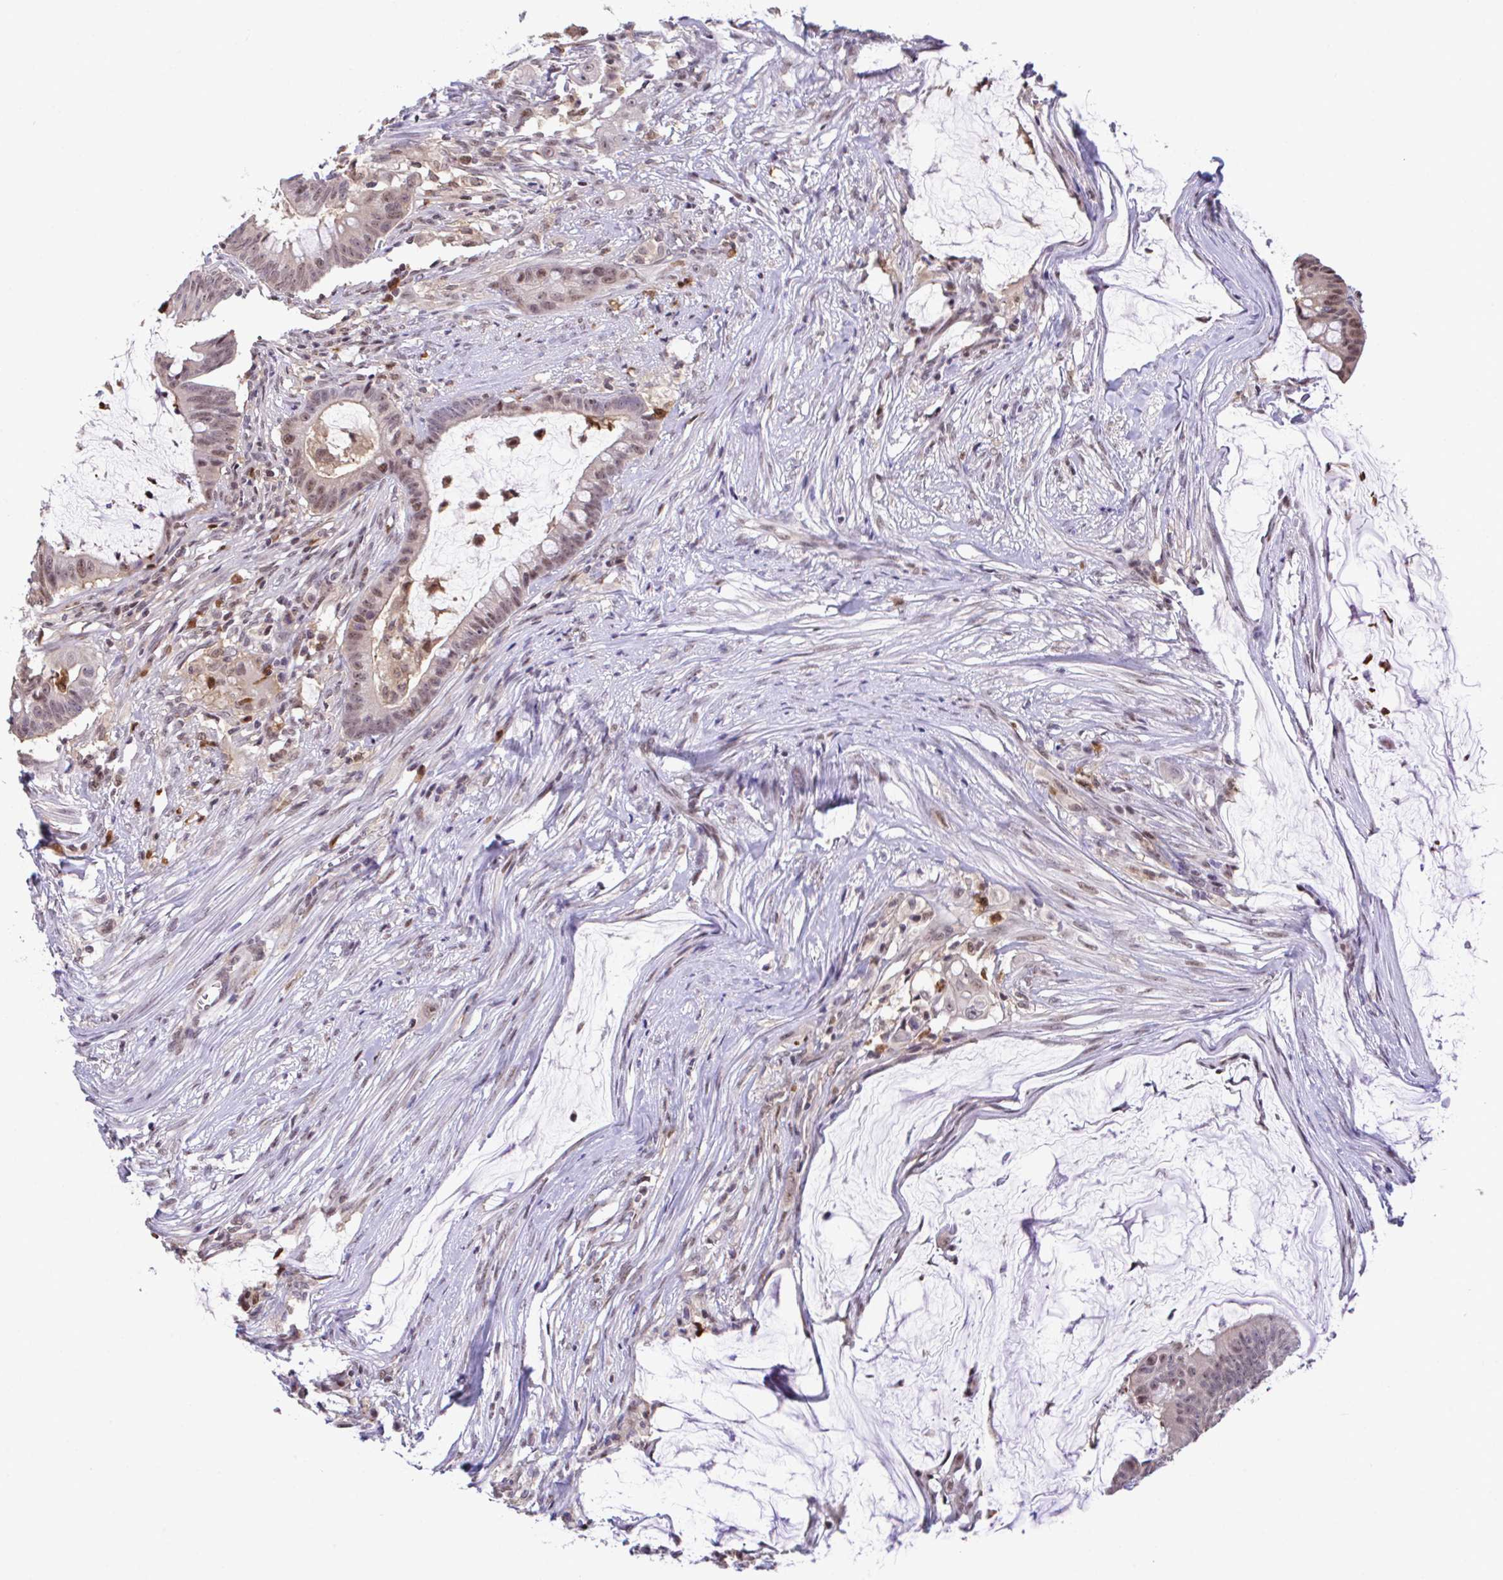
{"staining": {"intensity": "moderate", "quantity": ">75%", "location": "cytoplasmic/membranous,nuclear"}, "tissue": "colorectal cancer", "cell_type": "Tumor cells", "image_type": "cancer", "snomed": [{"axis": "morphology", "description": "Adenocarcinoma, NOS"}, {"axis": "topography", "description": "Colon"}], "caption": "An image showing moderate cytoplasmic/membranous and nuclear positivity in approximately >75% of tumor cells in colorectal cancer, as visualized by brown immunohistochemical staining.", "gene": "OR6K3", "patient": {"sex": "male", "age": 62}}